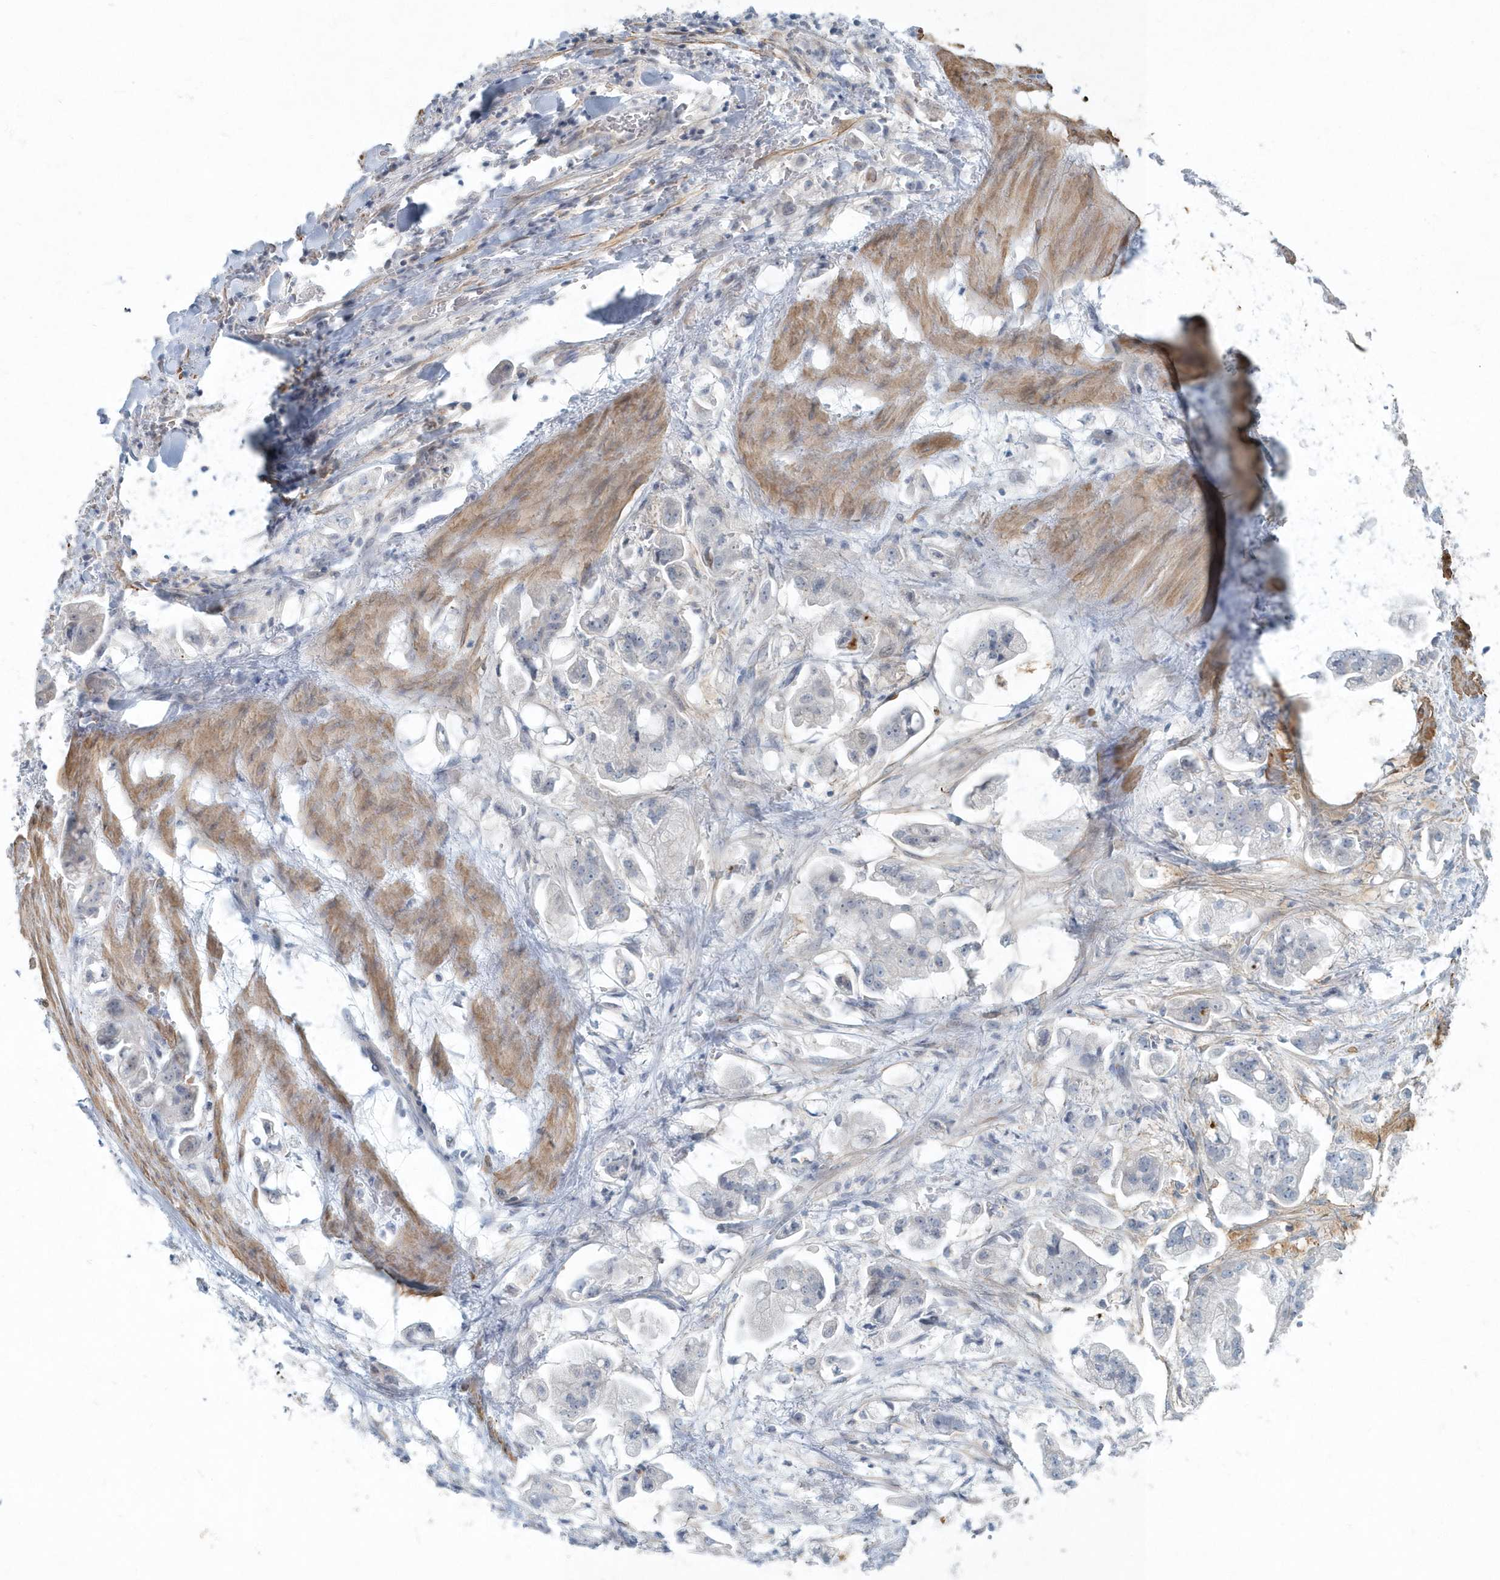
{"staining": {"intensity": "negative", "quantity": "none", "location": "none"}, "tissue": "stomach cancer", "cell_type": "Tumor cells", "image_type": "cancer", "snomed": [{"axis": "morphology", "description": "Adenocarcinoma, NOS"}, {"axis": "topography", "description": "Stomach"}], "caption": "A histopathology image of stomach cancer (adenocarcinoma) stained for a protein exhibits no brown staining in tumor cells.", "gene": "MYOT", "patient": {"sex": "male", "age": 62}}